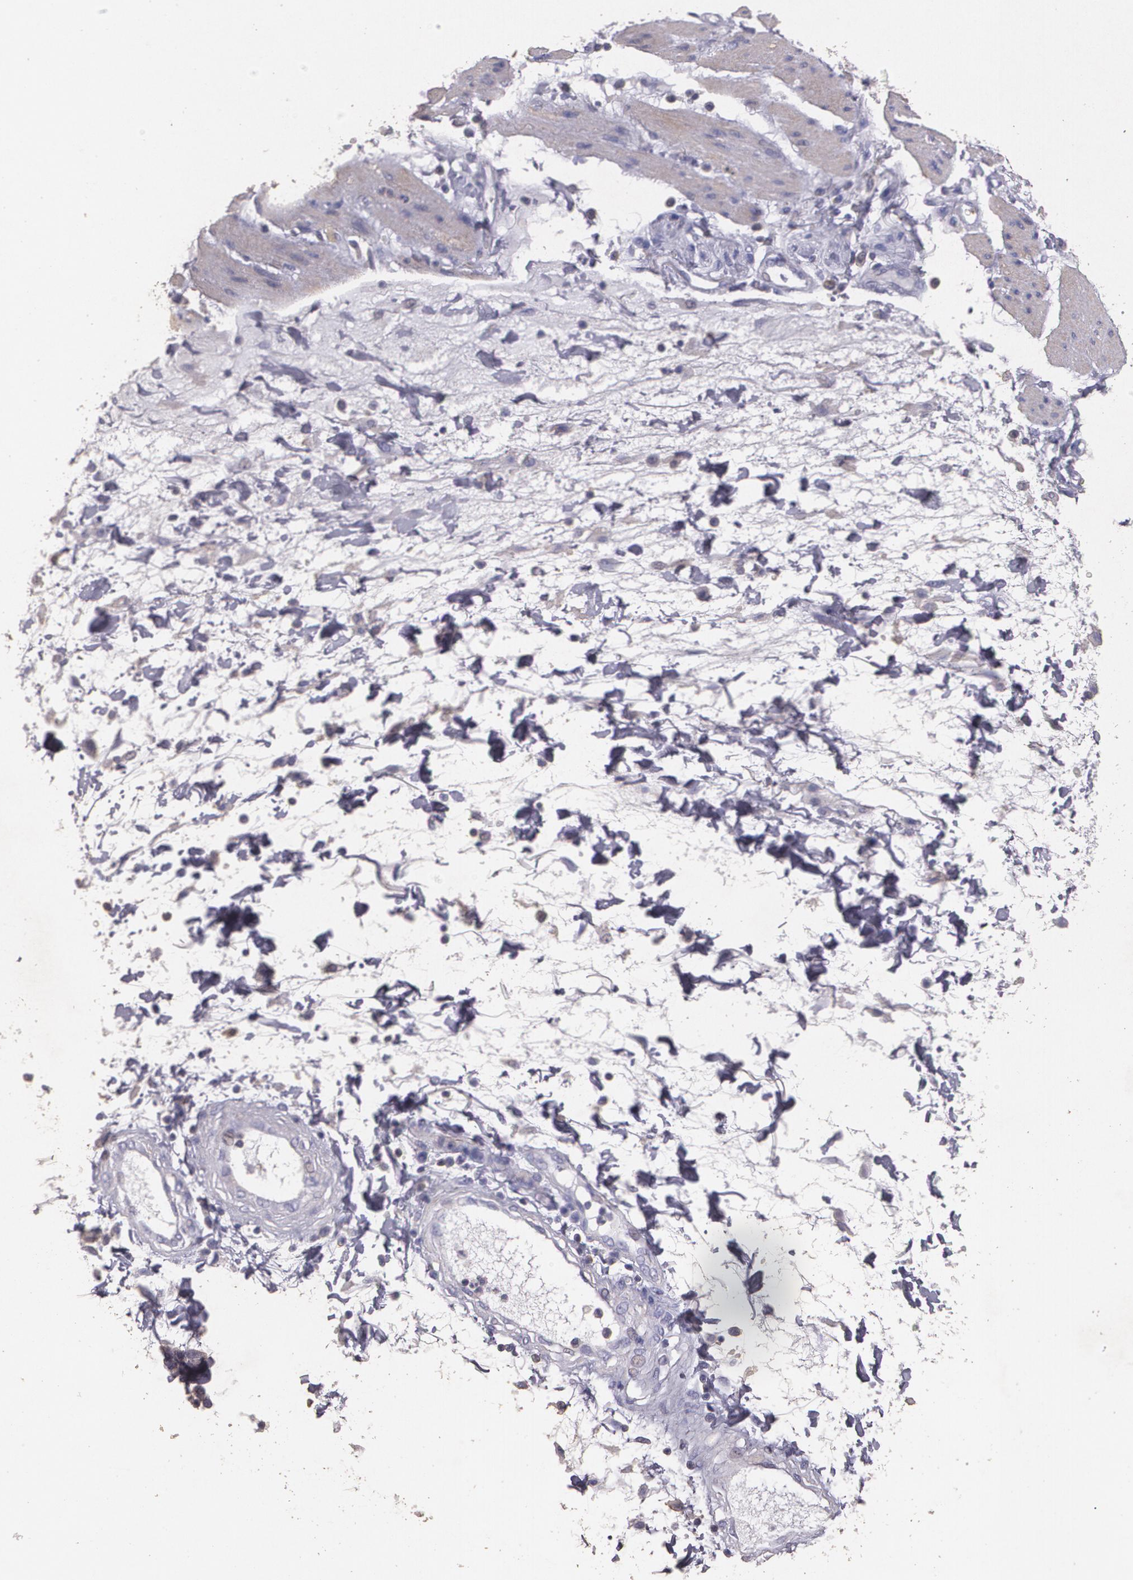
{"staining": {"intensity": "negative", "quantity": "none", "location": "none"}, "tissue": "stomach cancer", "cell_type": "Tumor cells", "image_type": "cancer", "snomed": [{"axis": "morphology", "description": "Adenocarcinoma, NOS"}, {"axis": "topography", "description": "Pancreas"}, {"axis": "topography", "description": "Stomach, upper"}], "caption": "DAB immunohistochemical staining of human stomach cancer exhibits no significant staining in tumor cells. Nuclei are stained in blue.", "gene": "TGFBR1", "patient": {"sex": "male", "age": 77}}